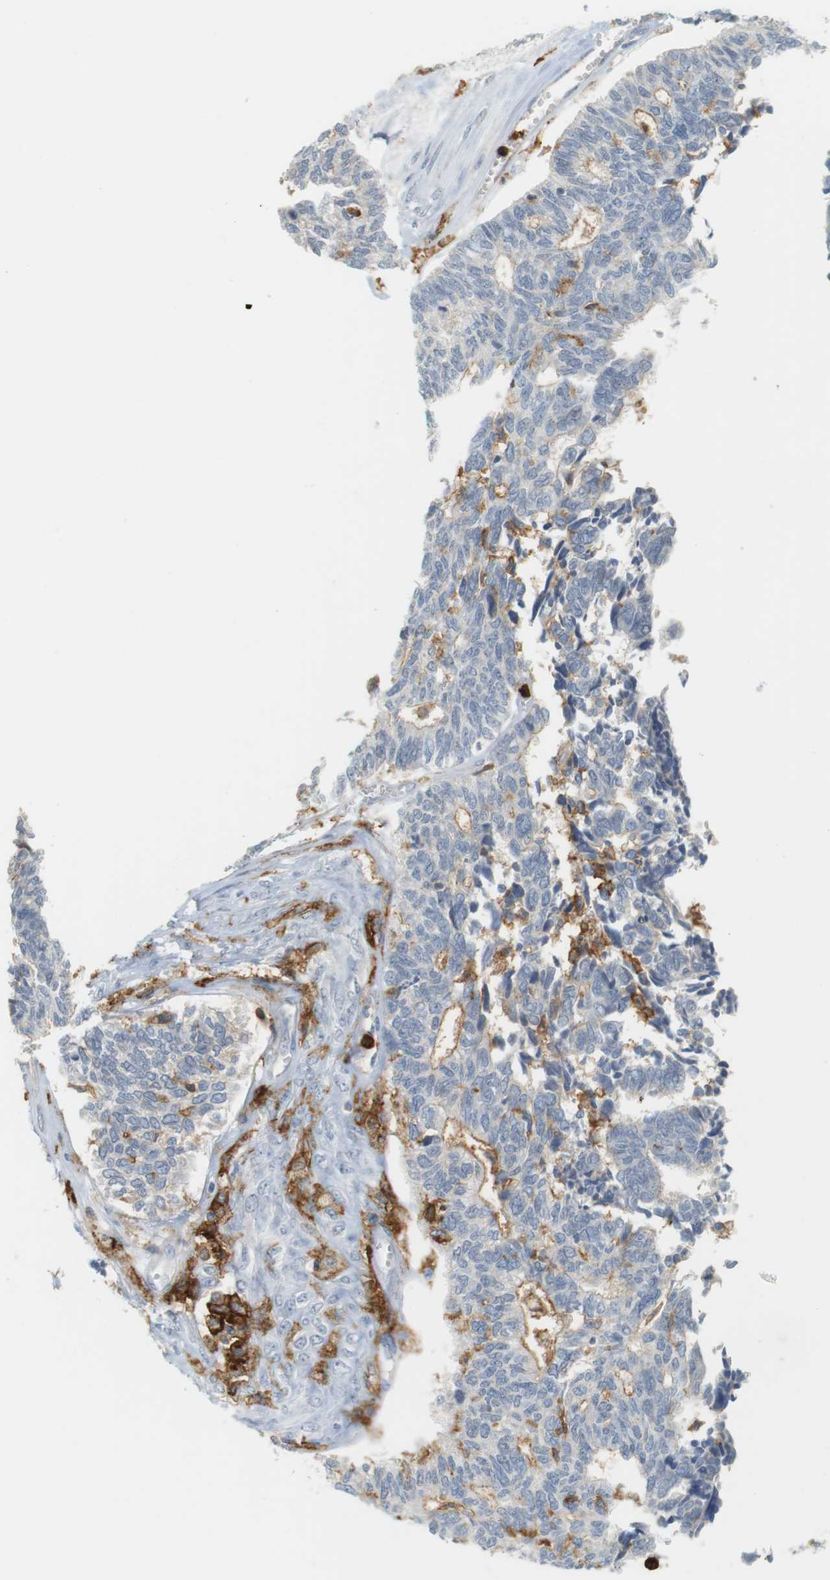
{"staining": {"intensity": "moderate", "quantity": "<25%", "location": "cytoplasmic/membranous"}, "tissue": "ovarian cancer", "cell_type": "Tumor cells", "image_type": "cancer", "snomed": [{"axis": "morphology", "description": "Cystadenocarcinoma, serous, NOS"}, {"axis": "topography", "description": "Ovary"}], "caption": "Immunohistochemical staining of human serous cystadenocarcinoma (ovarian) demonstrates low levels of moderate cytoplasmic/membranous protein positivity in approximately <25% of tumor cells.", "gene": "SIRPA", "patient": {"sex": "female", "age": 79}}